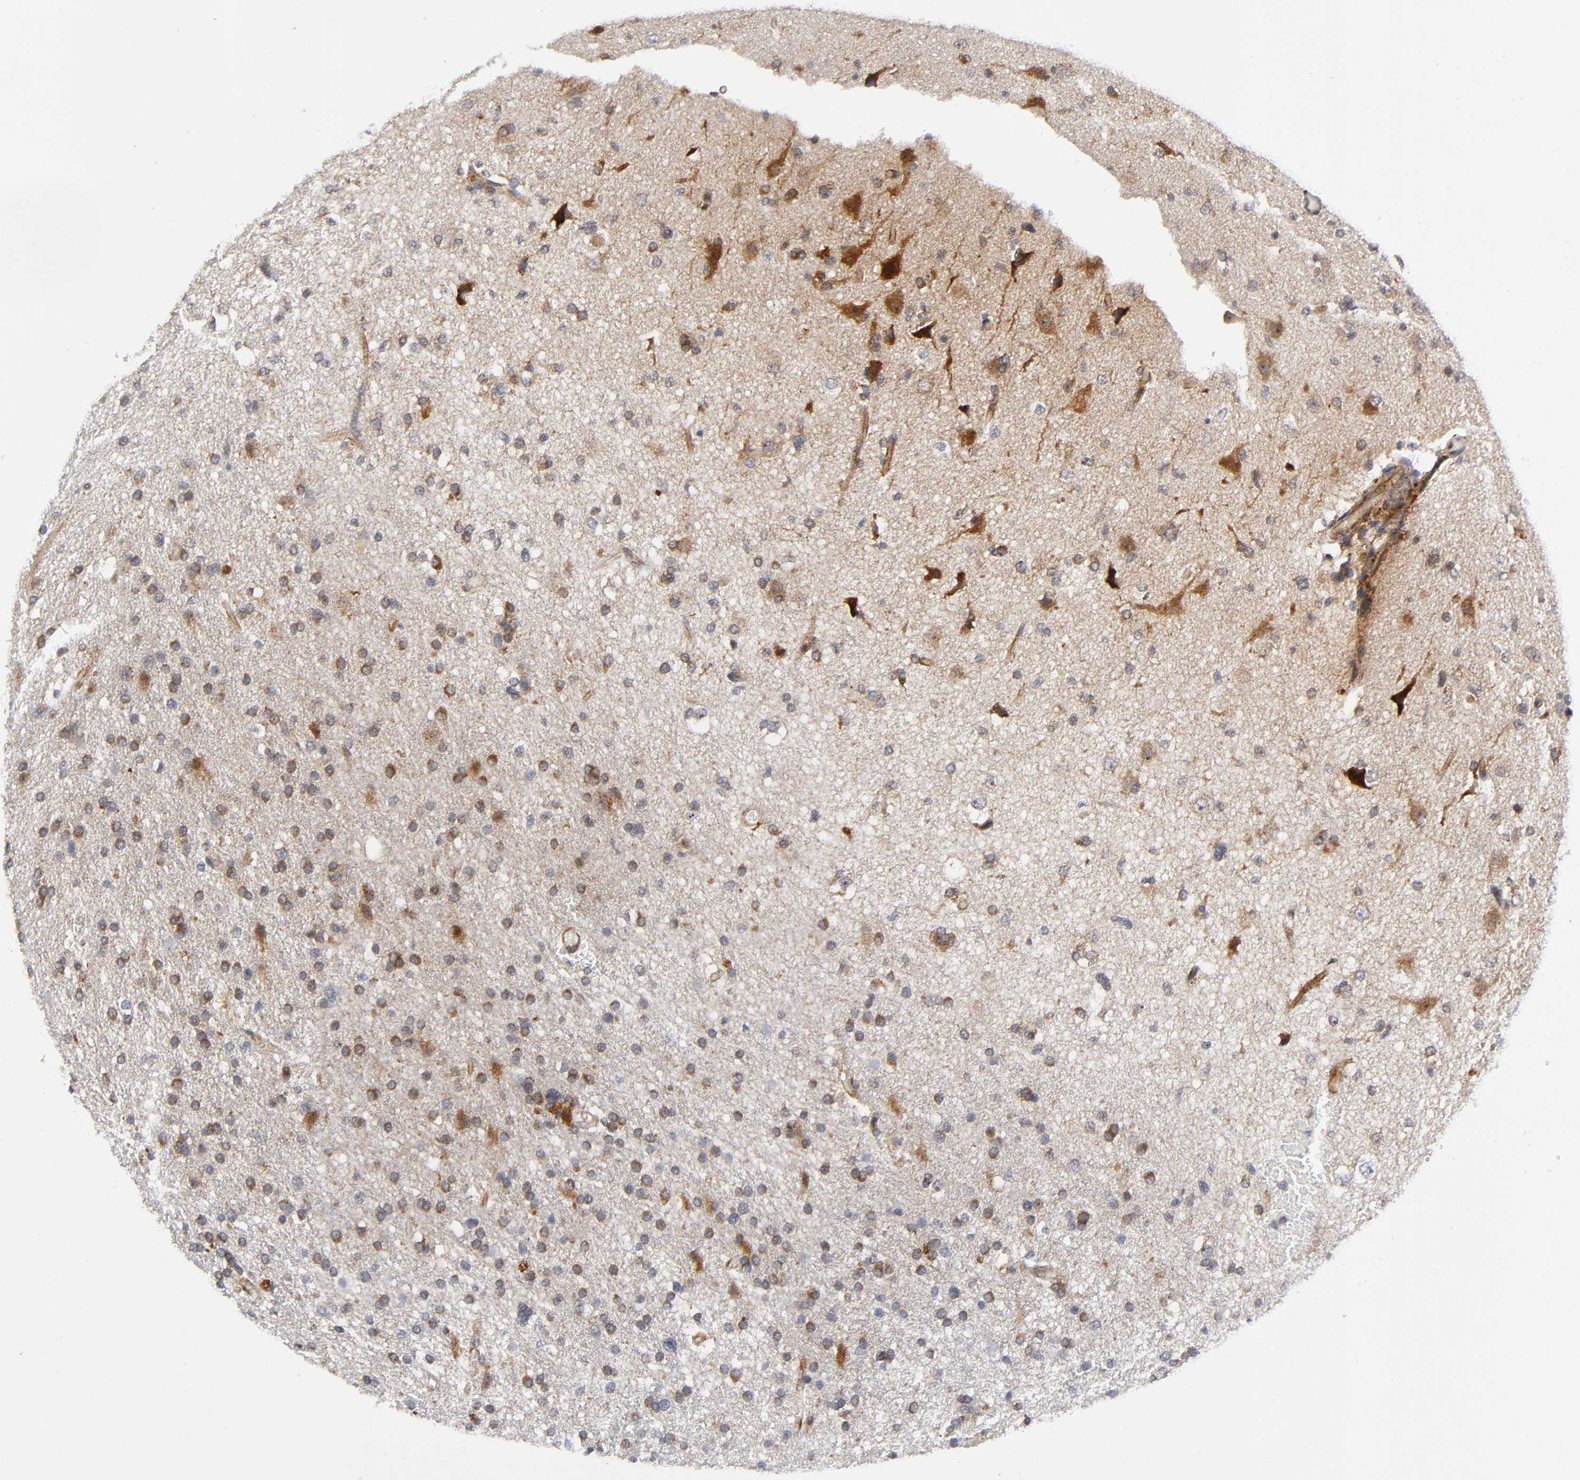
{"staining": {"intensity": "moderate", "quantity": ">75%", "location": "cytoplasmic/membranous"}, "tissue": "glioma", "cell_type": "Tumor cells", "image_type": "cancer", "snomed": [{"axis": "morphology", "description": "Glioma, malignant, High grade"}, {"axis": "topography", "description": "Brain"}], "caption": "This is a photomicrograph of immunohistochemistry (IHC) staining of malignant glioma (high-grade), which shows moderate expression in the cytoplasmic/membranous of tumor cells.", "gene": "EIF5", "patient": {"sex": "male", "age": 33}}